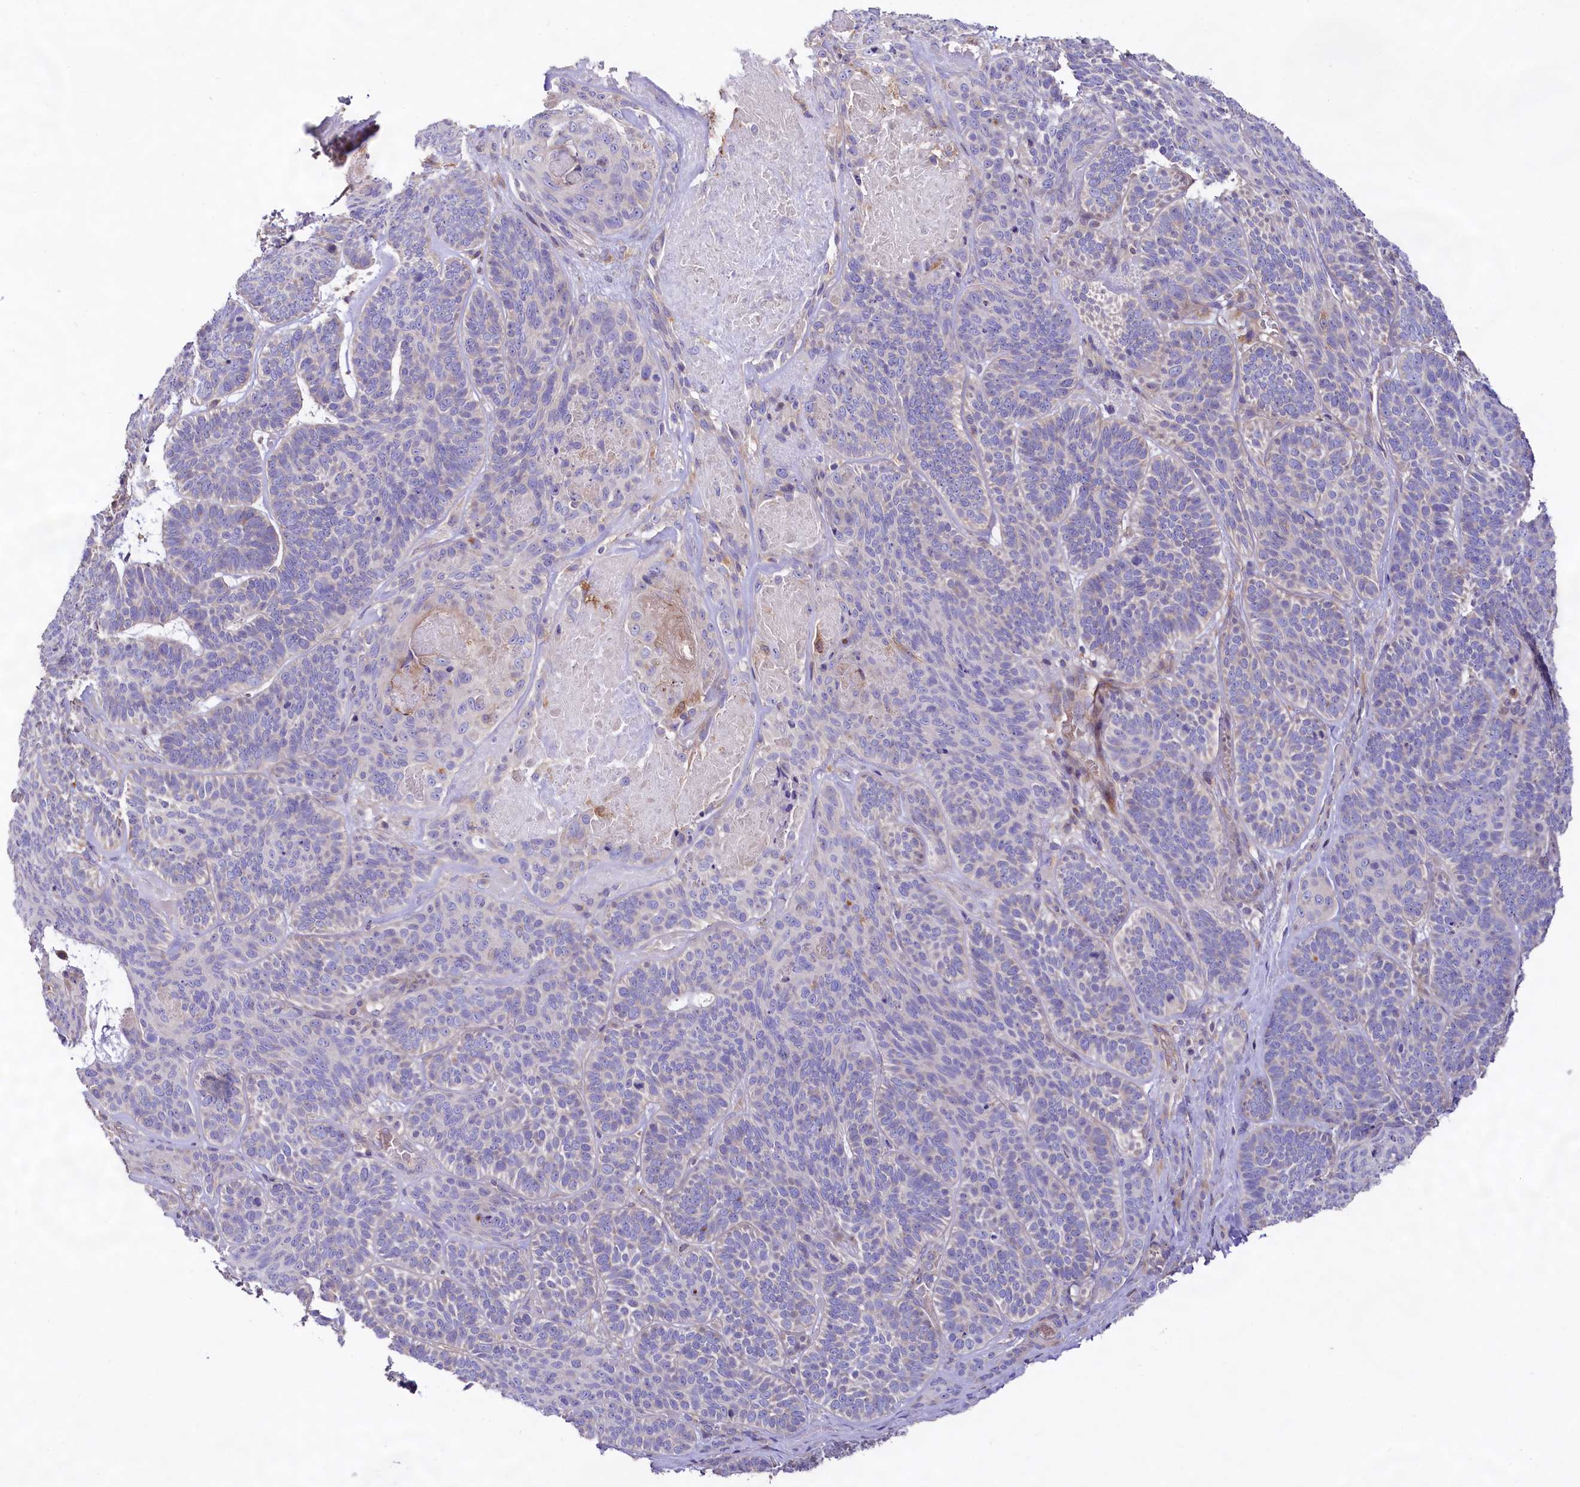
{"staining": {"intensity": "negative", "quantity": "none", "location": "none"}, "tissue": "skin cancer", "cell_type": "Tumor cells", "image_type": "cancer", "snomed": [{"axis": "morphology", "description": "Basal cell carcinoma"}, {"axis": "topography", "description": "Skin"}], "caption": "Tumor cells are negative for brown protein staining in skin cancer (basal cell carcinoma).", "gene": "DMXL2", "patient": {"sex": "male", "age": 85}}